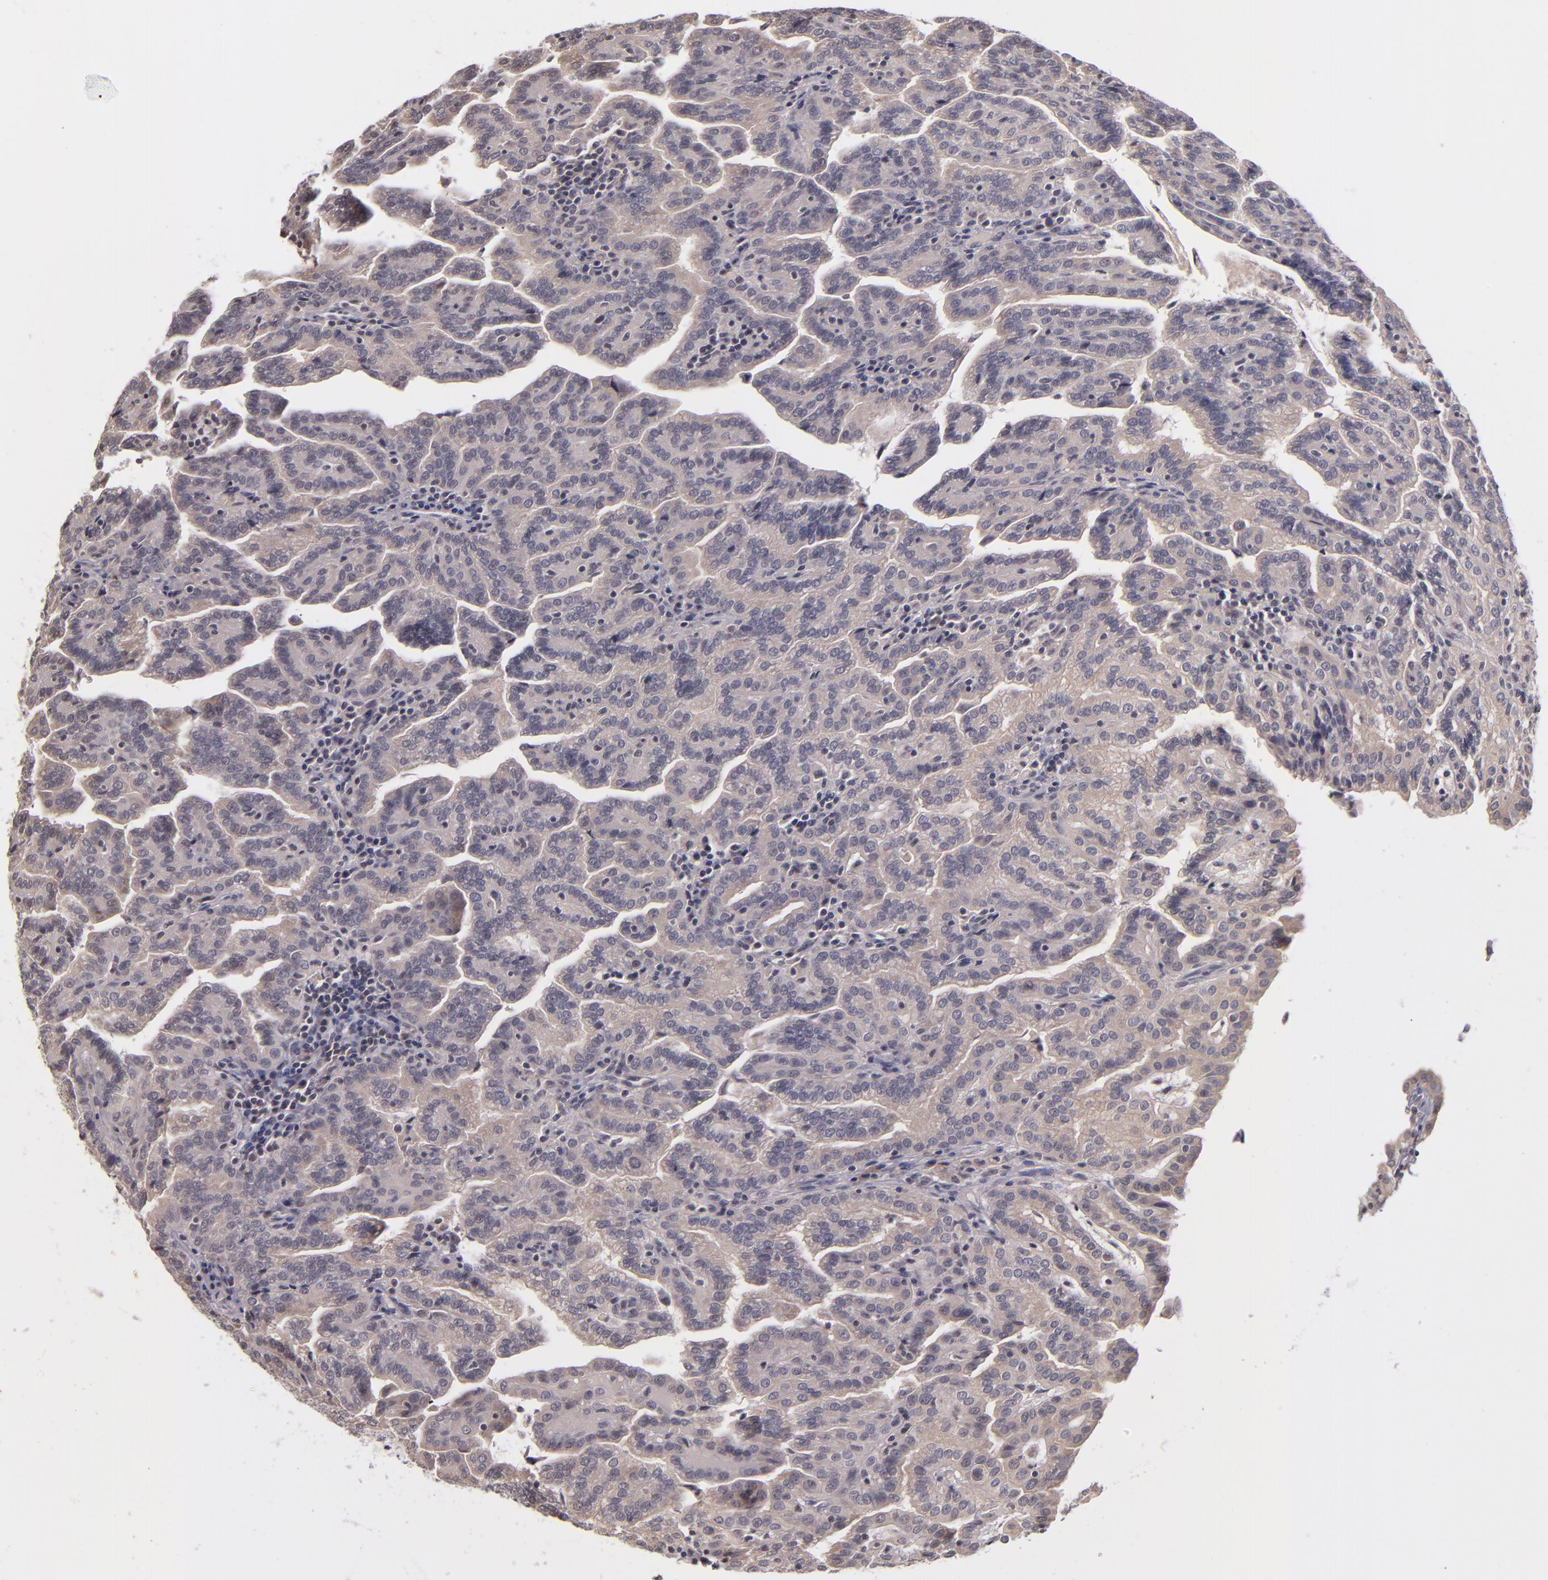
{"staining": {"intensity": "weak", "quantity": "25%-75%", "location": "cytoplasmic/membranous"}, "tissue": "renal cancer", "cell_type": "Tumor cells", "image_type": "cancer", "snomed": [{"axis": "morphology", "description": "Adenocarcinoma, NOS"}, {"axis": "topography", "description": "Kidney"}], "caption": "Immunohistochemical staining of human renal cancer shows weak cytoplasmic/membranous protein positivity in about 25%-75% of tumor cells. (DAB IHC with brightfield microscopy, high magnification).", "gene": "TSC2", "patient": {"sex": "male", "age": 61}}